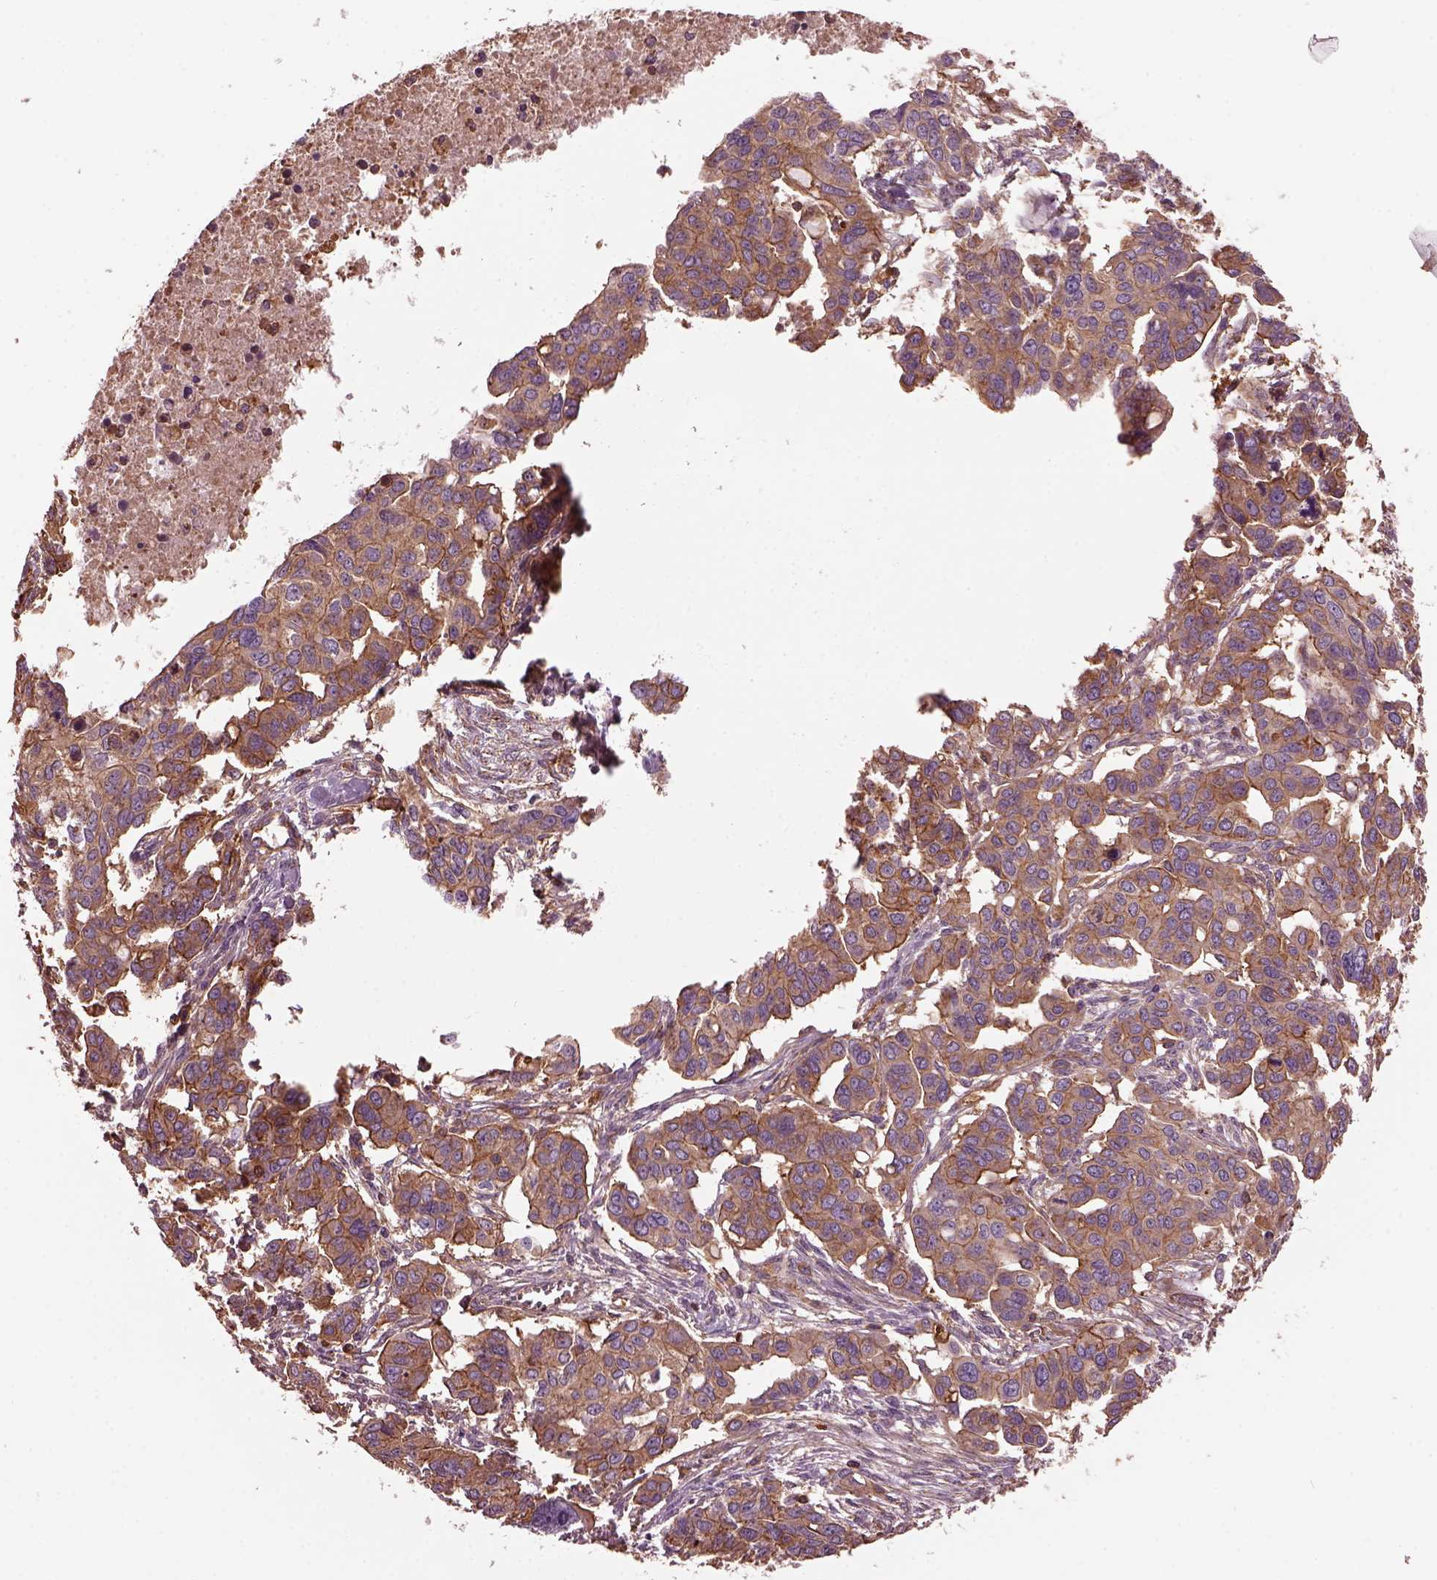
{"staining": {"intensity": "moderate", "quantity": ">75%", "location": "cytoplasmic/membranous"}, "tissue": "ovarian cancer", "cell_type": "Tumor cells", "image_type": "cancer", "snomed": [{"axis": "morphology", "description": "Carcinoma, endometroid"}, {"axis": "topography", "description": "Ovary"}], "caption": "This histopathology image exhibits endometroid carcinoma (ovarian) stained with immunohistochemistry to label a protein in brown. The cytoplasmic/membranous of tumor cells show moderate positivity for the protein. Nuclei are counter-stained blue.", "gene": "MYL6", "patient": {"sex": "female", "age": 78}}